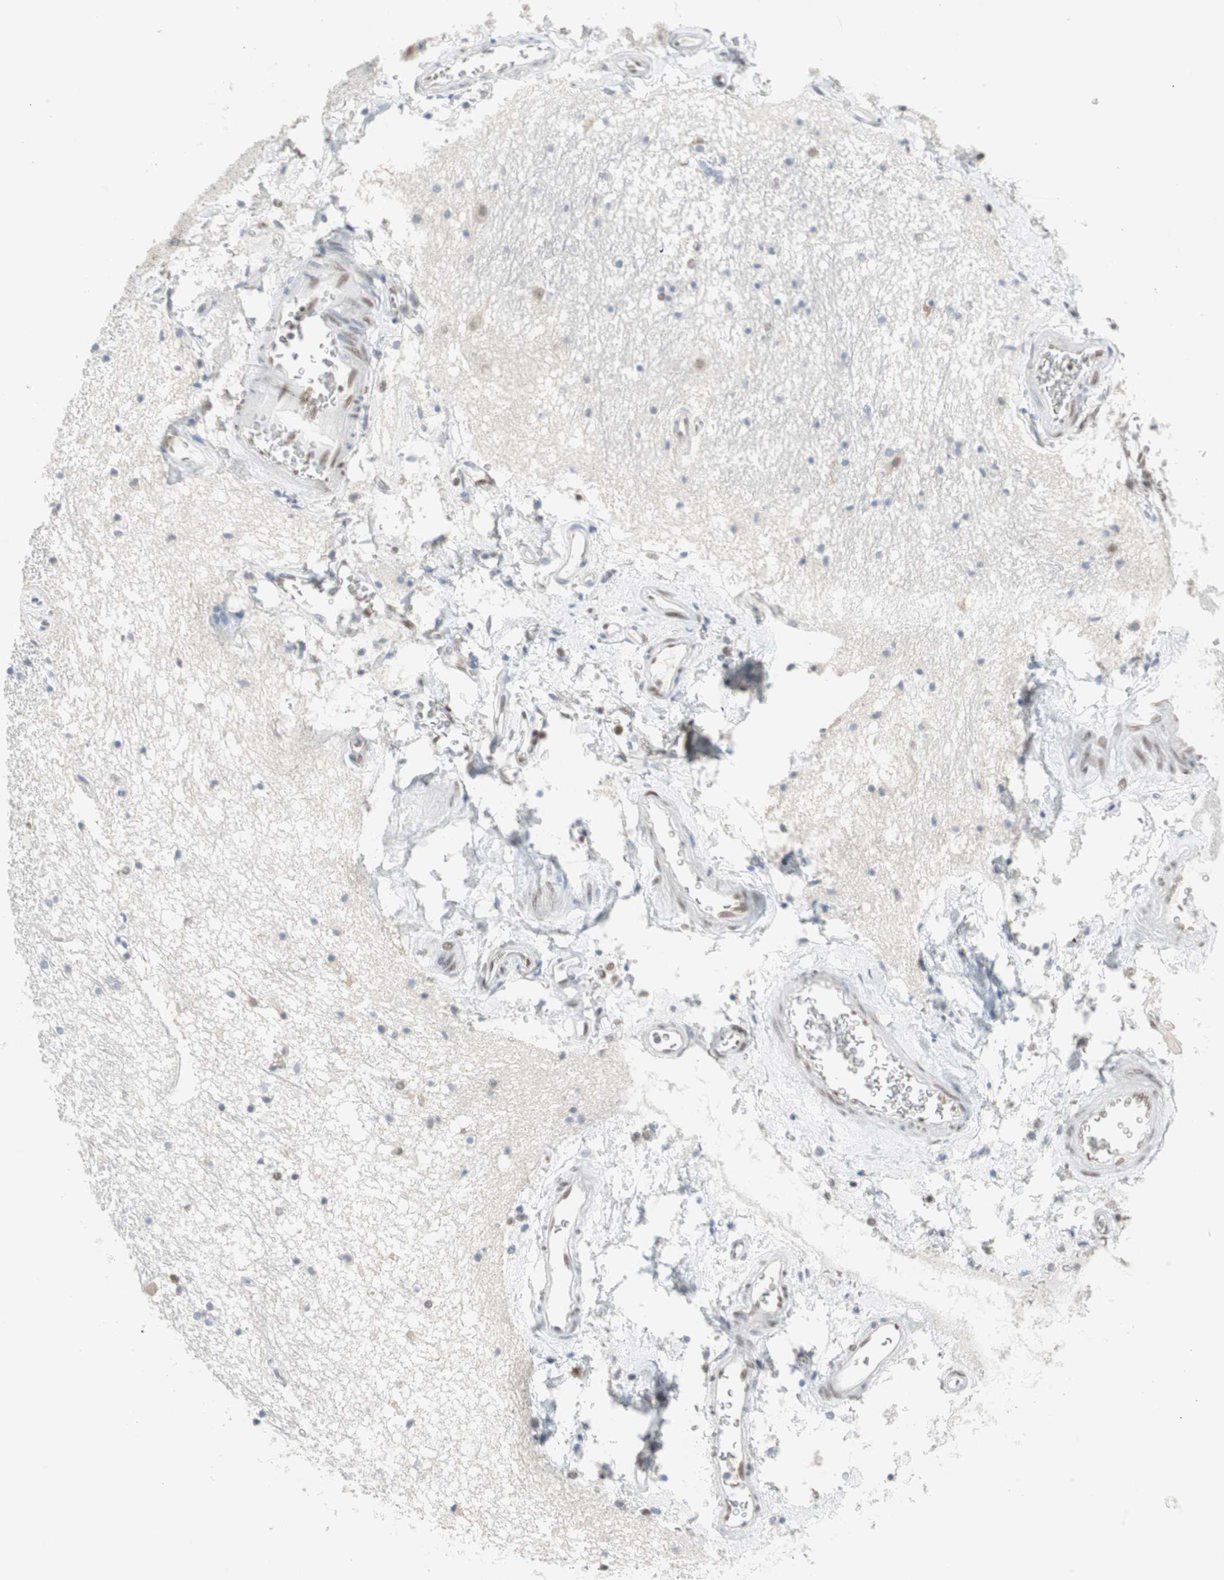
{"staining": {"intensity": "negative", "quantity": "none", "location": "none"}, "tissue": "hippocampus", "cell_type": "Glial cells", "image_type": "normal", "snomed": [{"axis": "morphology", "description": "Normal tissue, NOS"}, {"axis": "topography", "description": "Hippocampus"}], "caption": "Immunohistochemistry image of unremarkable hippocampus stained for a protein (brown), which exhibits no positivity in glial cells. (Immunohistochemistry, brightfield microscopy, high magnification).", "gene": "RTF1", "patient": {"sex": "male", "age": 45}}